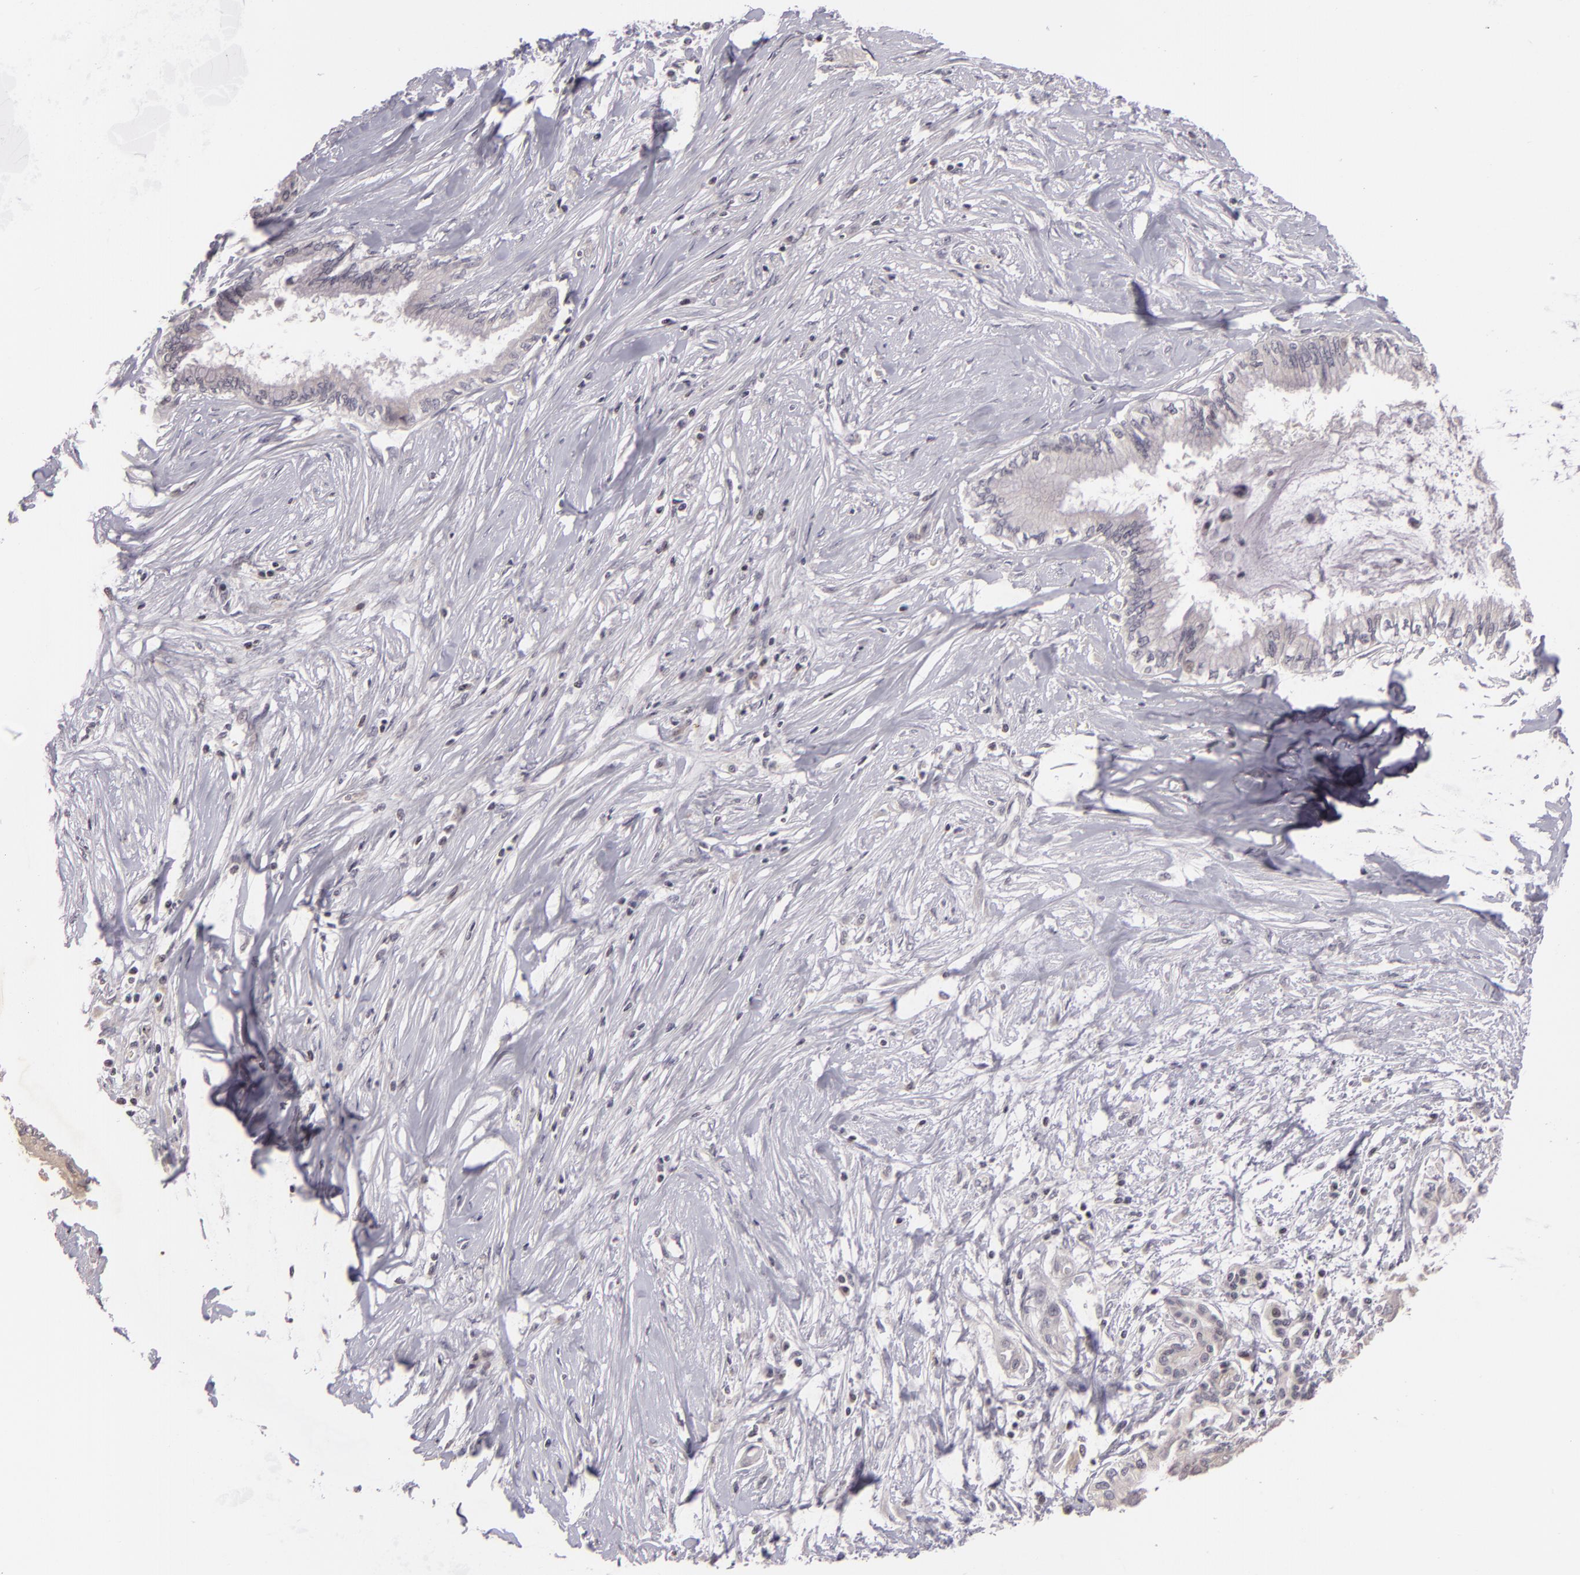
{"staining": {"intensity": "negative", "quantity": "none", "location": "none"}, "tissue": "pancreatic cancer", "cell_type": "Tumor cells", "image_type": "cancer", "snomed": [{"axis": "morphology", "description": "Adenocarcinoma, NOS"}, {"axis": "topography", "description": "Pancreas"}], "caption": "A histopathology image of human pancreatic cancer is negative for staining in tumor cells. The staining is performed using DAB brown chromogen with nuclei counter-stained in using hematoxylin.", "gene": "AKAP6", "patient": {"sex": "female", "age": 64}}